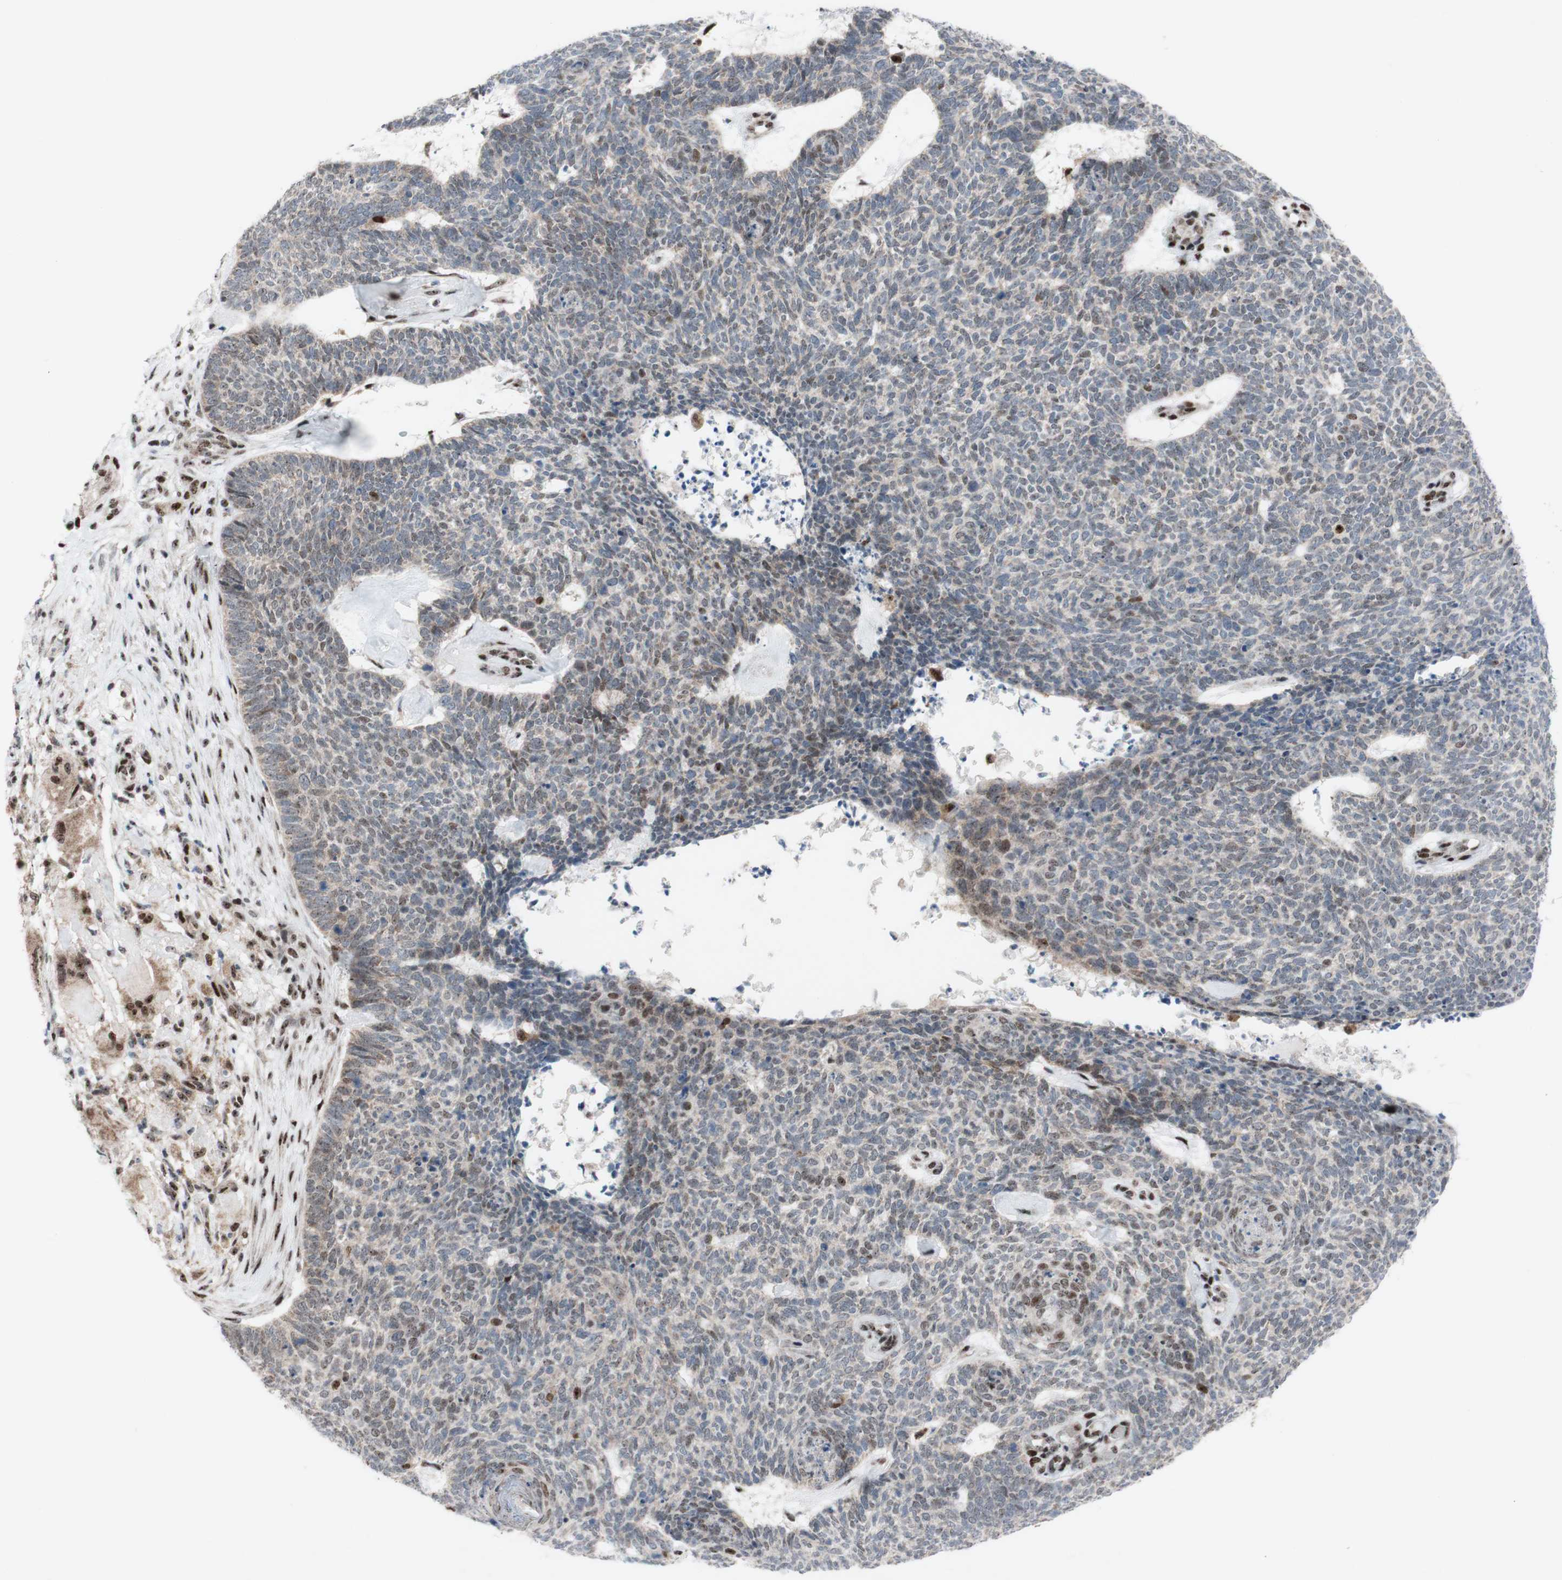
{"staining": {"intensity": "moderate", "quantity": "<25%", "location": "nuclear"}, "tissue": "skin cancer", "cell_type": "Tumor cells", "image_type": "cancer", "snomed": [{"axis": "morphology", "description": "Basal cell carcinoma"}, {"axis": "topography", "description": "Skin"}], "caption": "A micrograph showing moderate nuclear staining in about <25% of tumor cells in skin cancer, as visualized by brown immunohistochemical staining.", "gene": "POLR1A", "patient": {"sex": "female", "age": 84}}